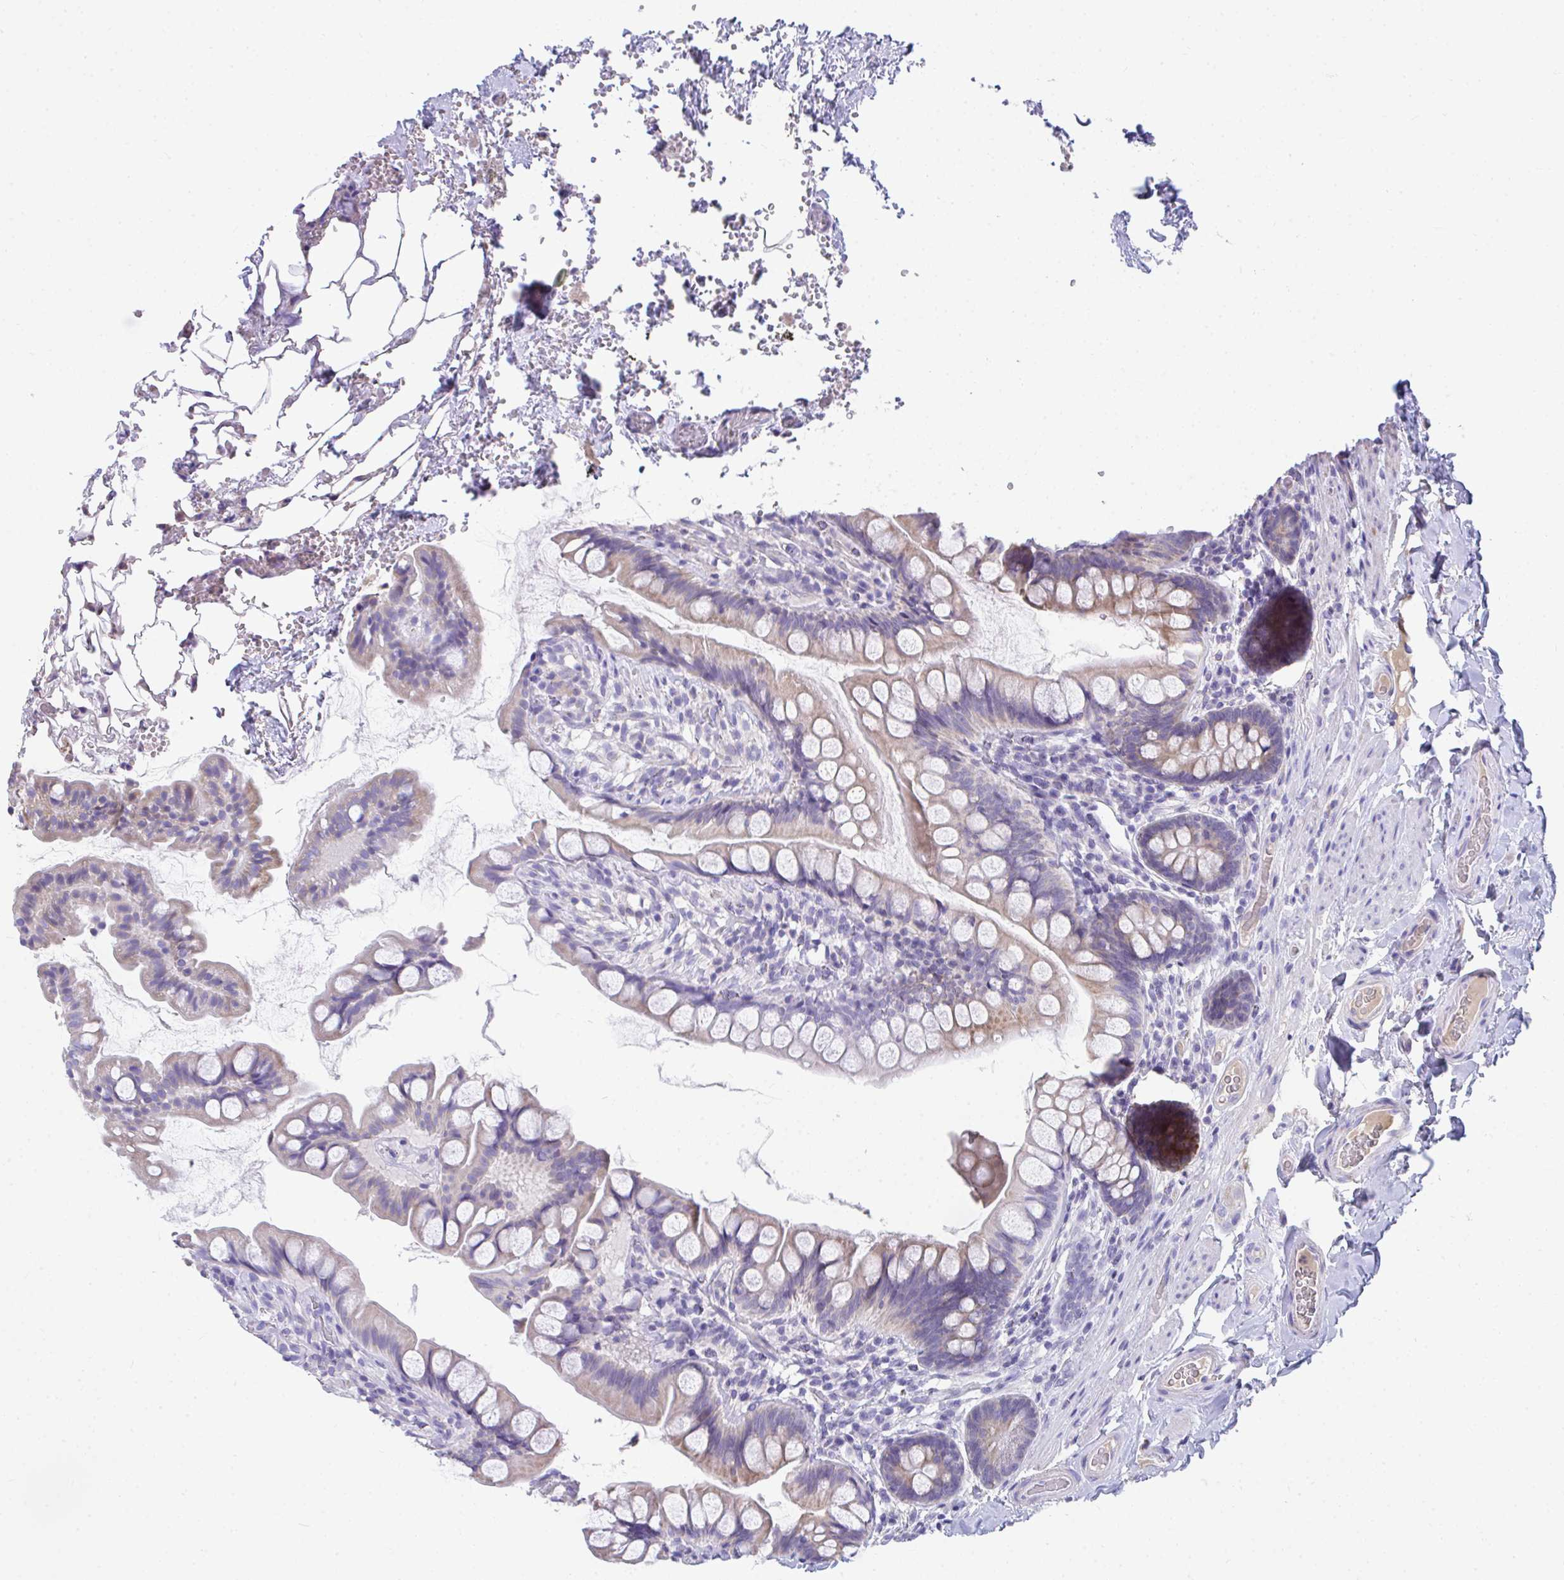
{"staining": {"intensity": "moderate", "quantity": "25%-75%", "location": "cytoplasmic/membranous"}, "tissue": "small intestine", "cell_type": "Glandular cells", "image_type": "normal", "snomed": [{"axis": "morphology", "description": "Normal tissue, NOS"}, {"axis": "topography", "description": "Small intestine"}], "caption": "IHC (DAB) staining of benign human small intestine exhibits moderate cytoplasmic/membranous protein staining in about 25%-75% of glandular cells.", "gene": "COA5", "patient": {"sex": "male", "age": 70}}